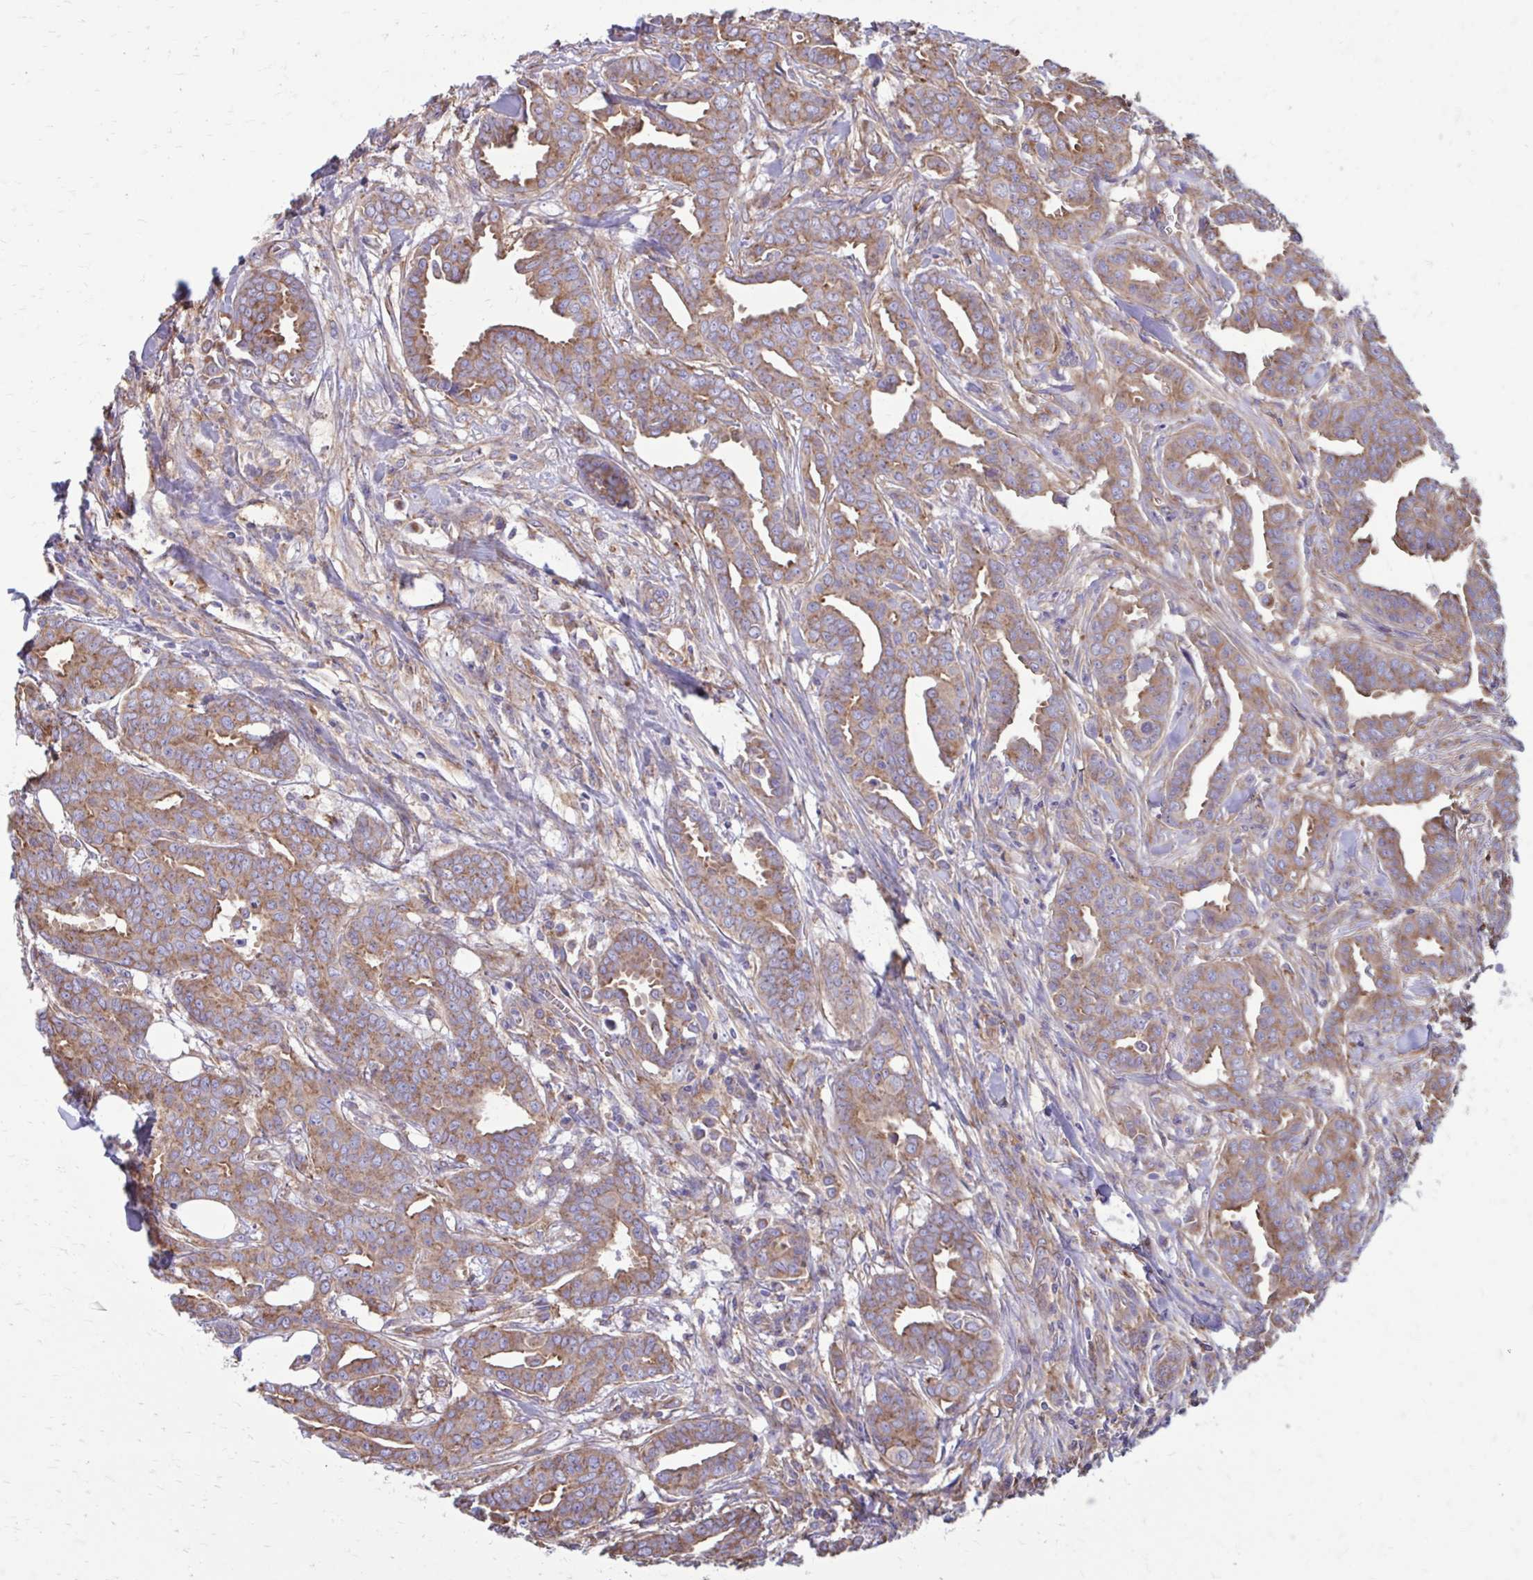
{"staining": {"intensity": "moderate", "quantity": ">75%", "location": "cytoplasmic/membranous"}, "tissue": "breast cancer", "cell_type": "Tumor cells", "image_type": "cancer", "snomed": [{"axis": "morphology", "description": "Duct carcinoma"}, {"axis": "topography", "description": "Breast"}], "caption": "This histopathology image displays IHC staining of human breast cancer, with medium moderate cytoplasmic/membranous expression in about >75% of tumor cells.", "gene": "CLTA", "patient": {"sex": "female", "age": 45}}